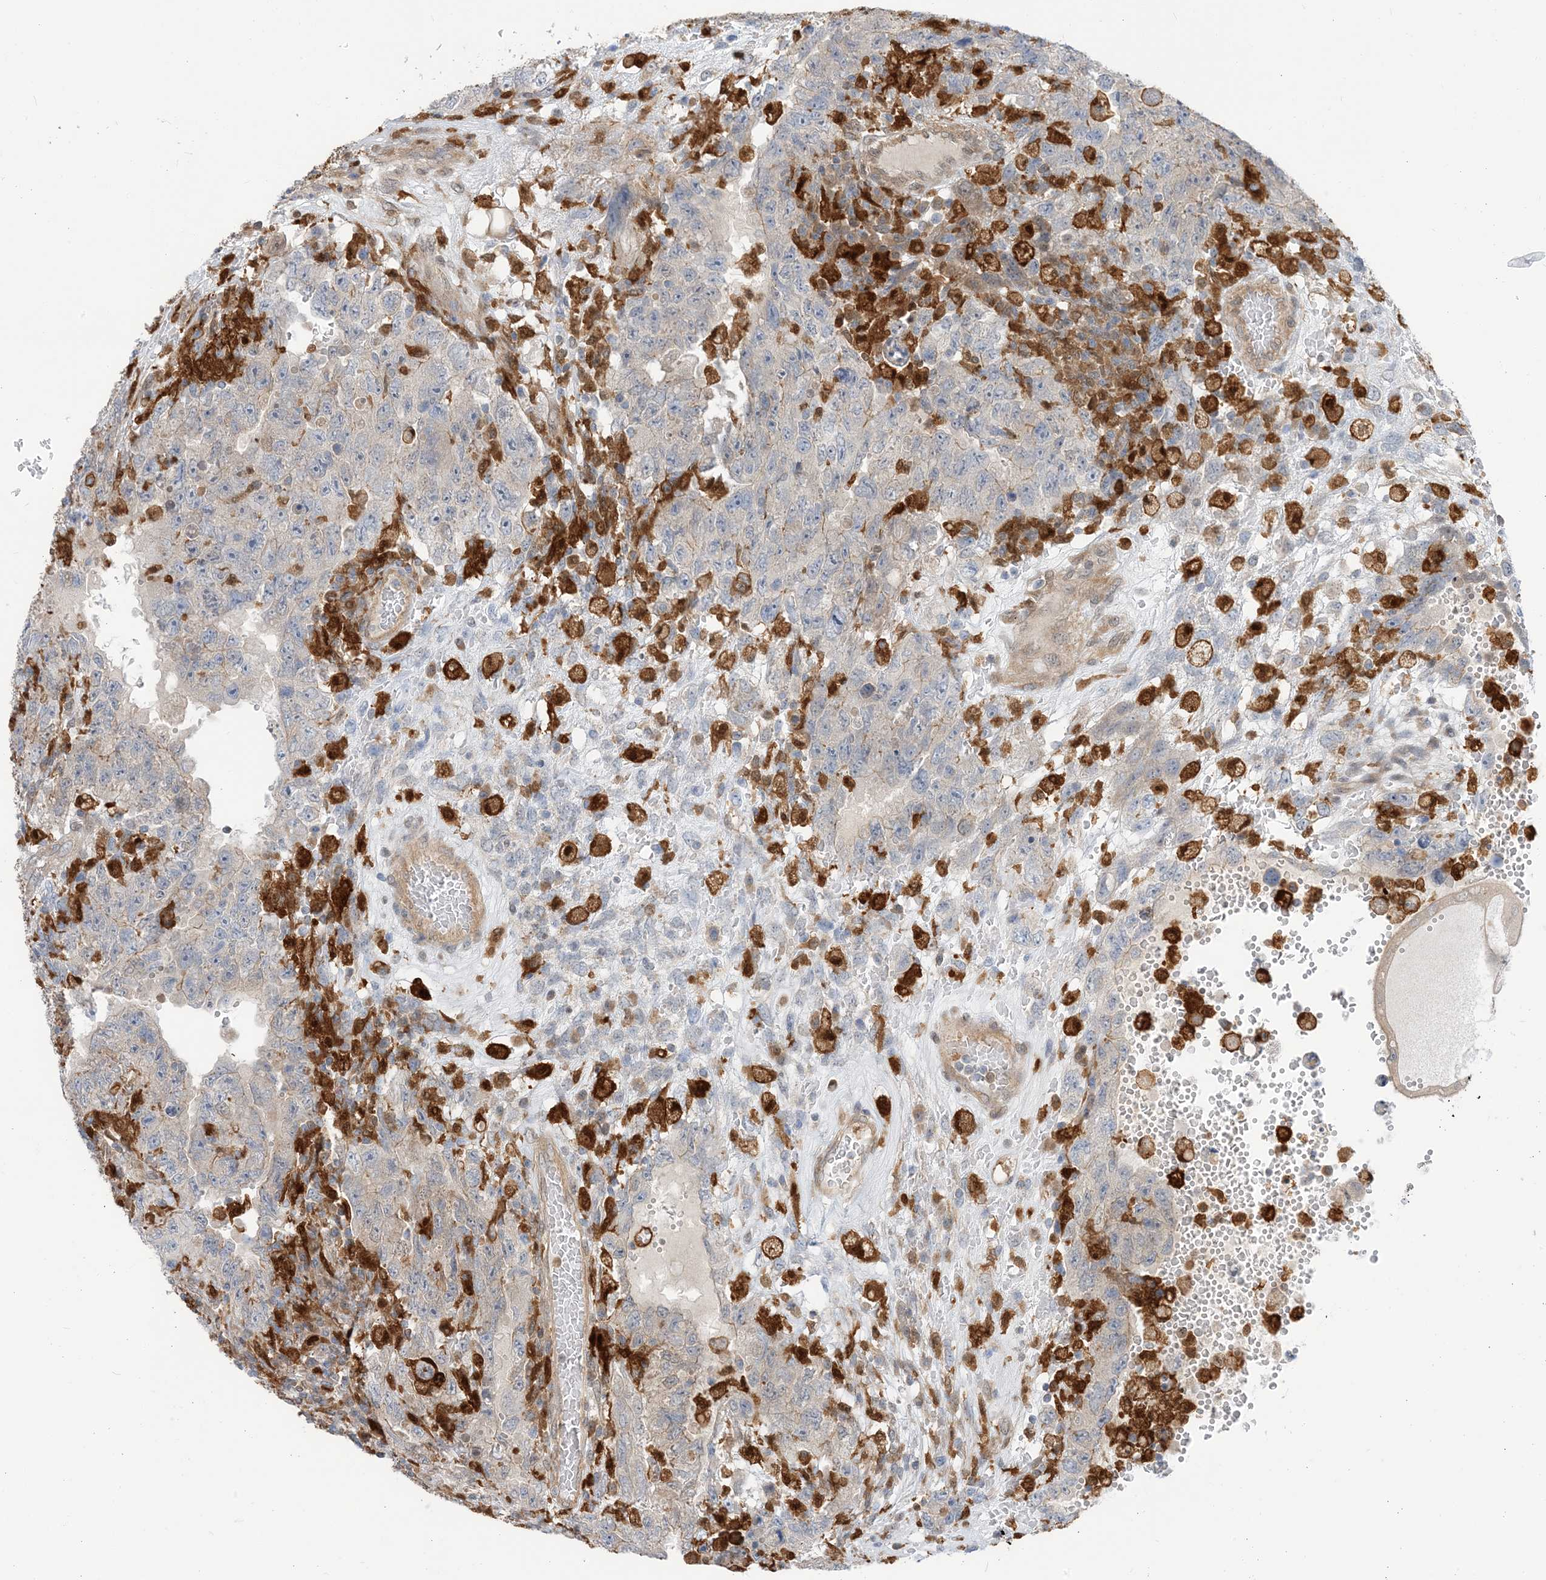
{"staining": {"intensity": "negative", "quantity": "none", "location": "none"}, "tissue": "testis cancer", "cell_type": "Tumor cells", "image_type": "cancer", "snomed": [{"axis": "morphology", "description": "Carcinoma, Embryonal, NOS"}, {"axis": "topography", "description": "Testis"}], "caption": "Embryonal carcinoma (testis) stained for a protein using immunohistochemistry (IHC) reveals no expression tumor cells.", "gene": "NAGK", "patient": {"sex": "male", "age": 26}}